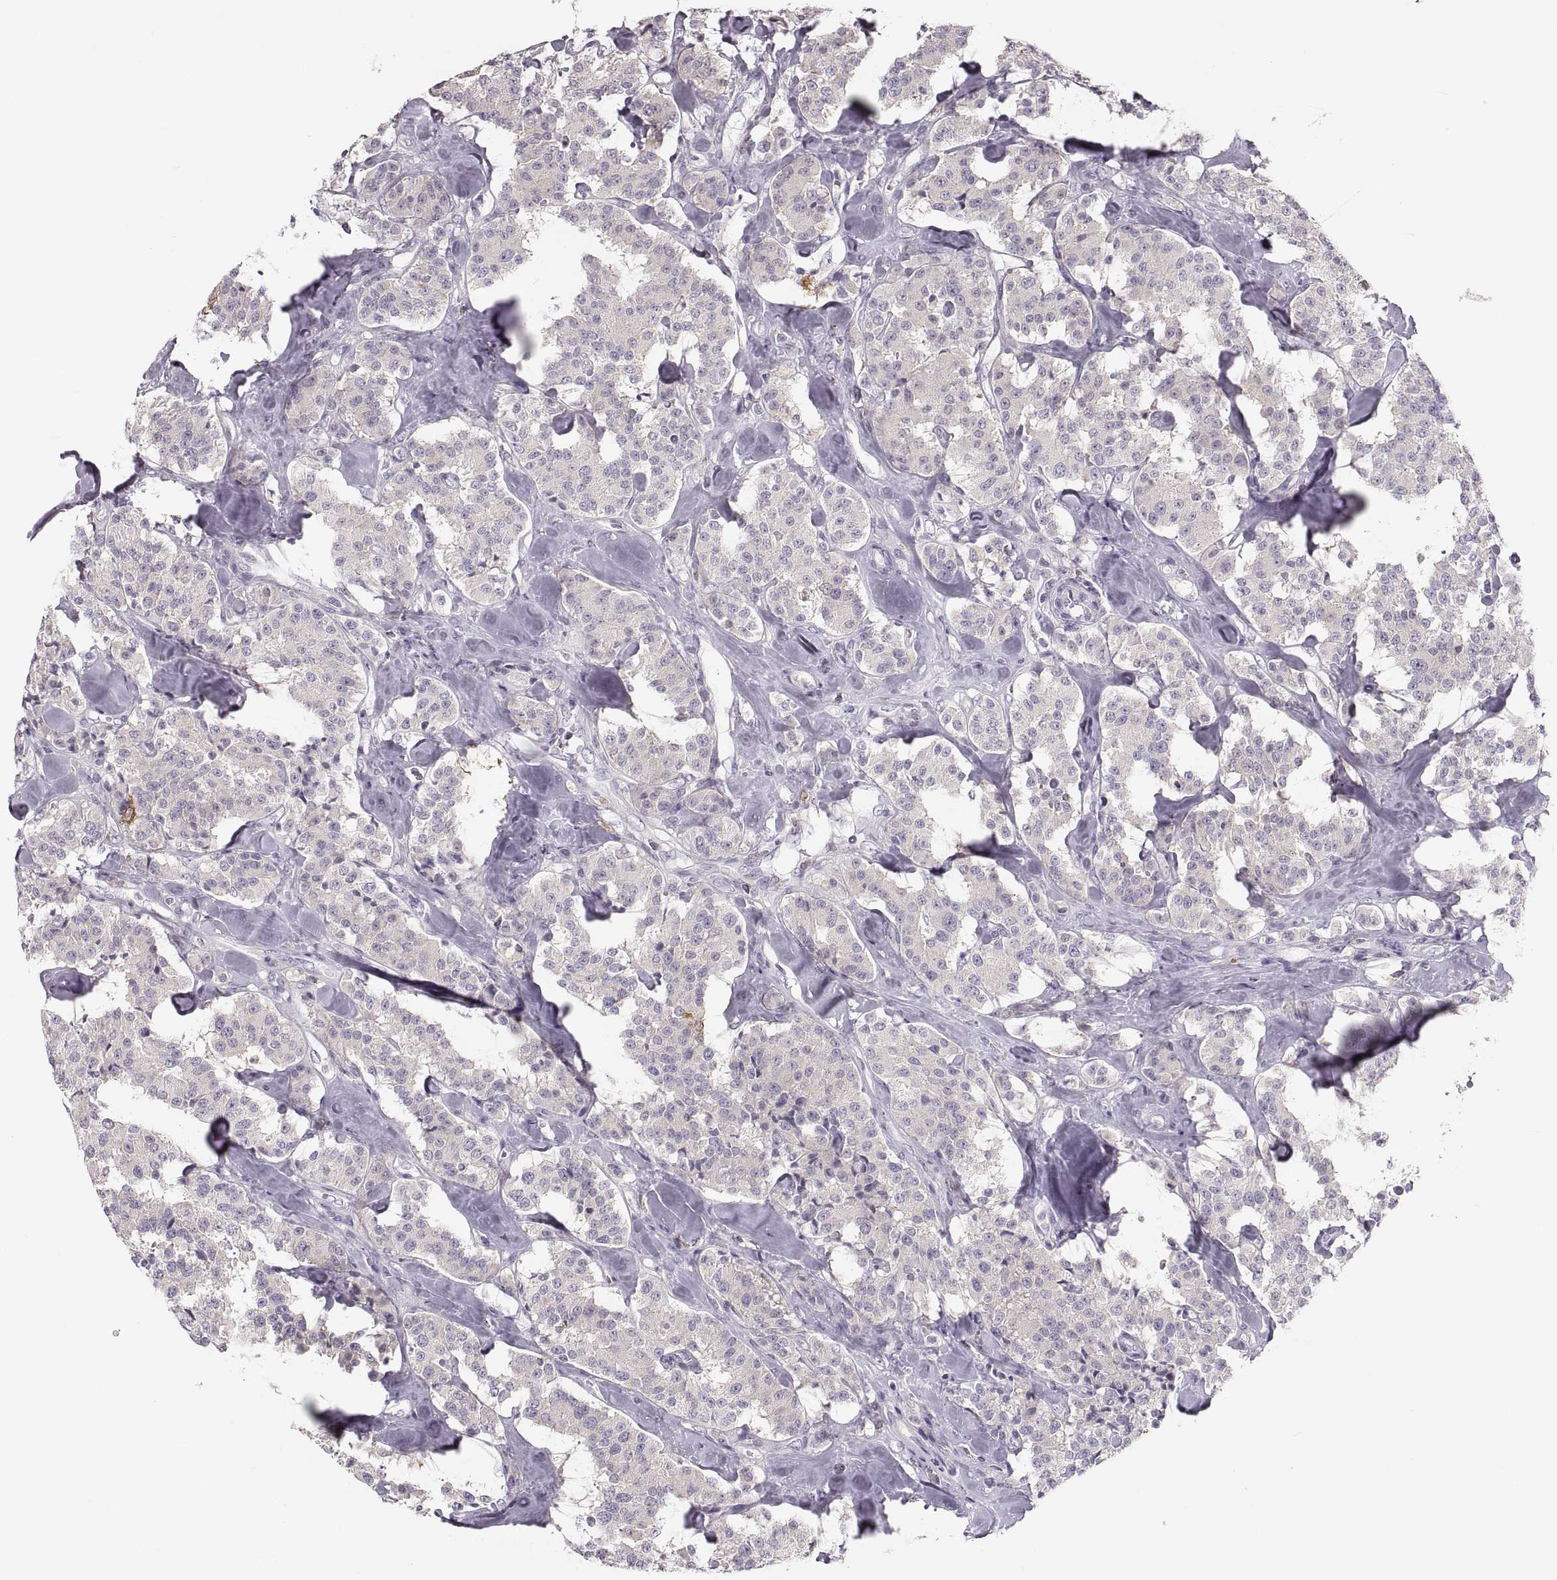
{"staining": {"intensity": "negative", "quantity": "none", "location": "none"}, "tissue": "carcinoid", "cell_type": "Tumor cells", "image_type": "cancer", "snomed": [{"axis": "morphology", "description": "Carcinoid, malignant, NOS"}, {"axis": "topography", "description": "Pancreas"}], "caption": "Immunohistochemical staining of human carcinoid reveals no significant positivity in tumor cells.", "gene": "RUNDC3A", "patient": {"sex": "male", "age": 41}}